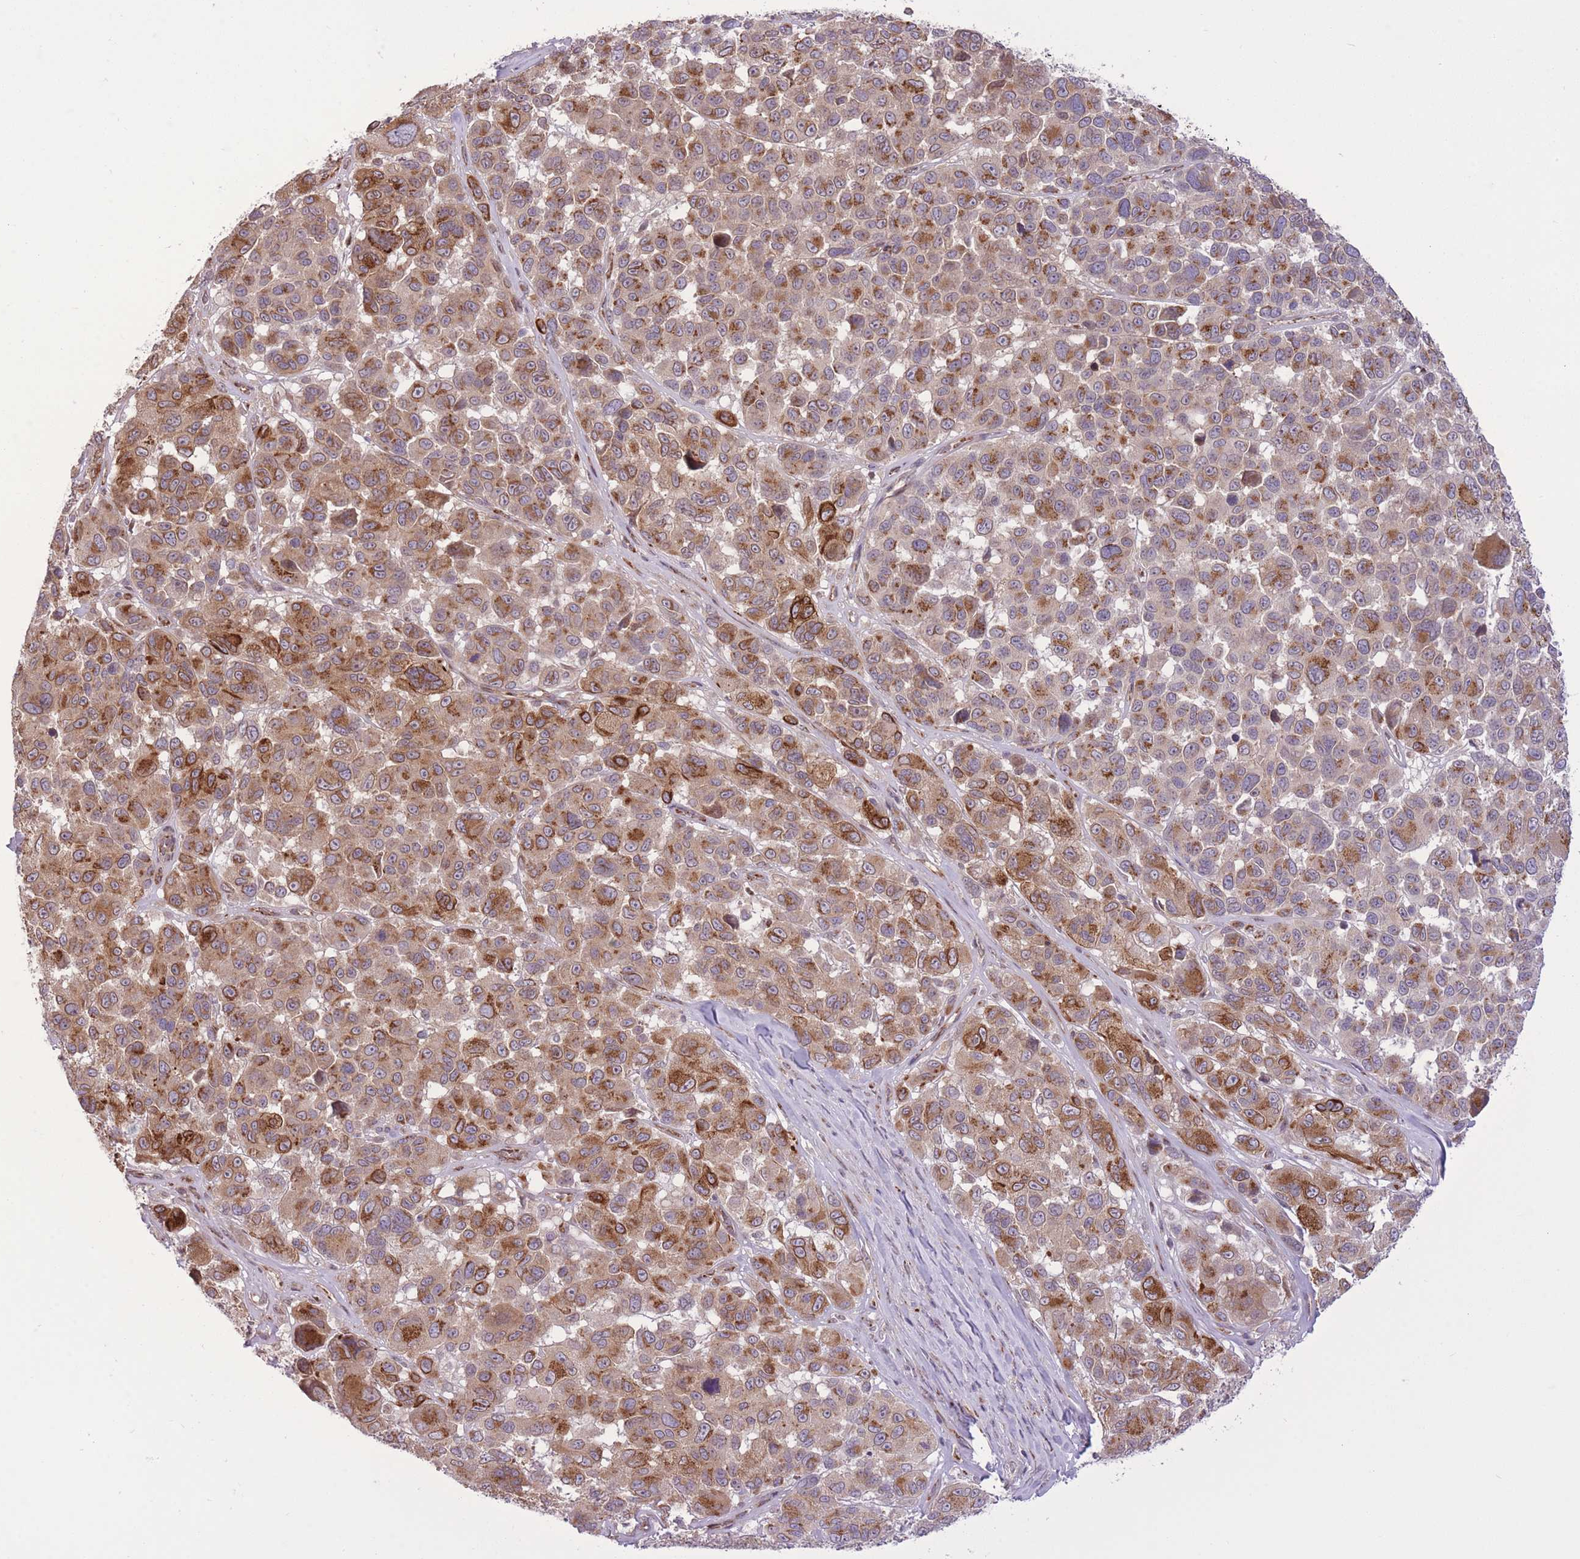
{"staining": {"intensity": "moderate", "quantity": ">75%", "location": "cytoplasmic/membranous"}, "tissue": "melanoma", "cell_type": "Tumor cells", "image_type": "cancer", "snomed": [{"axis": "morphology", "description": "Malignant melanoma, NOS"}, {"axis": "topography", "description": "Skin"}], "caption": "A histopathology image showing moderate cytoplasmic/membranous staining in about >75% of tumor cells in malignant melanoma, as visualized by brown immunohistochemical staining.", "gene": "ZBED5", "patient": {"sex": "female", "age": 66}}